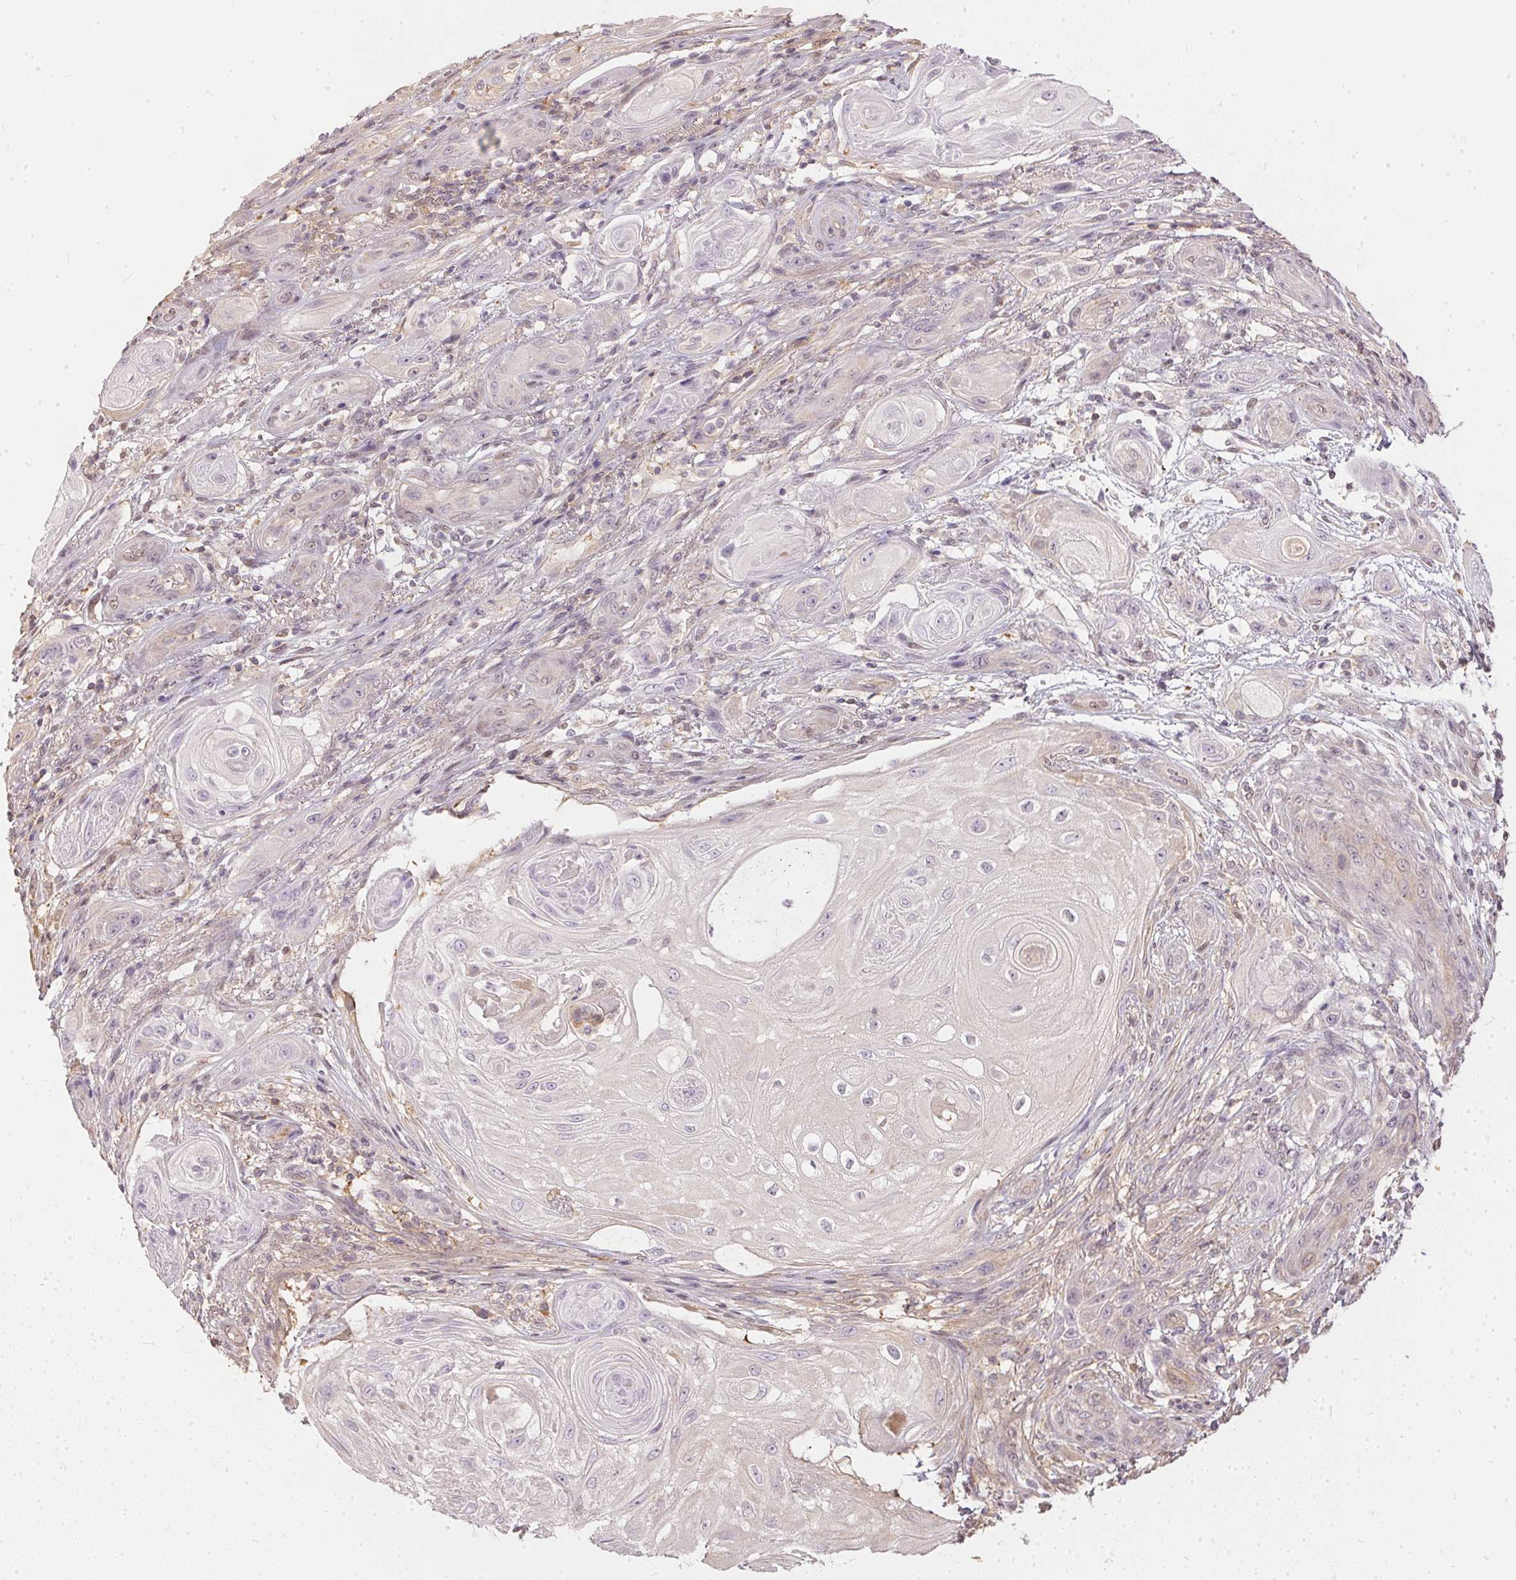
{"staining": {"intensity": "weak", "quantity": "<25%", "location": "cytoplasmic/membranous"}, "tissue": "skin cancer", "cell_type": "Tumor cells", "image_type": "cancer", "snomed": [{"axis": "morphology", "description": "Squamous cell carcinoma, NOS"}, {"axis": "topography", "description": "Skin"}], "caption": "A histopathology image of skin cancer (squamous cell carcinoma) stained for a protein shows no brown staining in tumor cells.", "gene": "BLMH", "patient": {"sex": "male", "age": 62}}